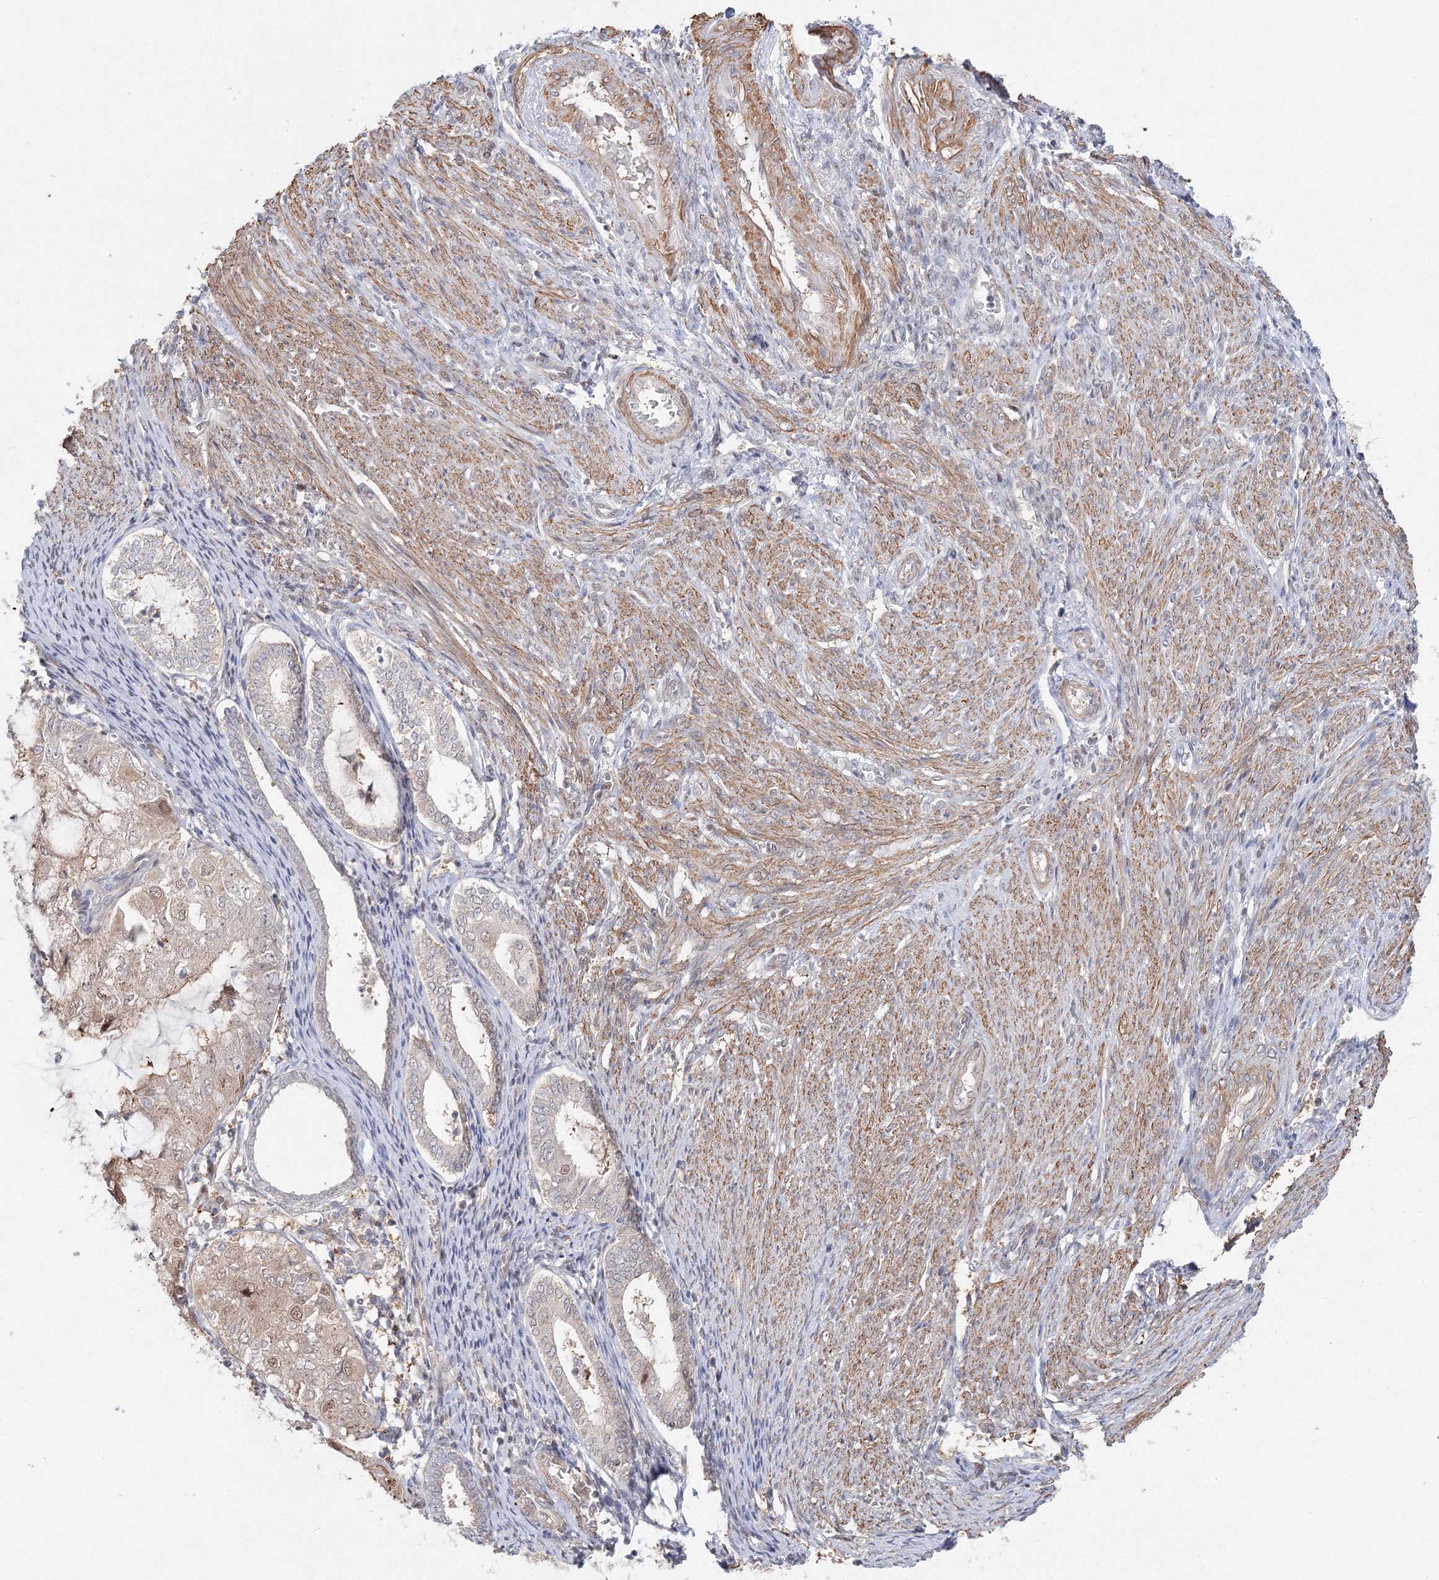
{"staining": {"intensity": "weak", "quantity": "<25%", "location": "cytoplasmic/membranous,nuclear"}, "tissue": "endometrial cancer", "cell_type": "Tumor cells", "image_type": "cancer", "snomed": [{"axis": "morphology", "description": "Adenocarcinoma, NOS"}, {"axis": "topography", "description": "Endometrium"}], "caption": "Endometrial adenocarcinoma was stained to show a protein in brown. There is no significant expression in tumor cells.", "gene": "ARHGAP21", "patient": {"sex": "female", "age": 81}}